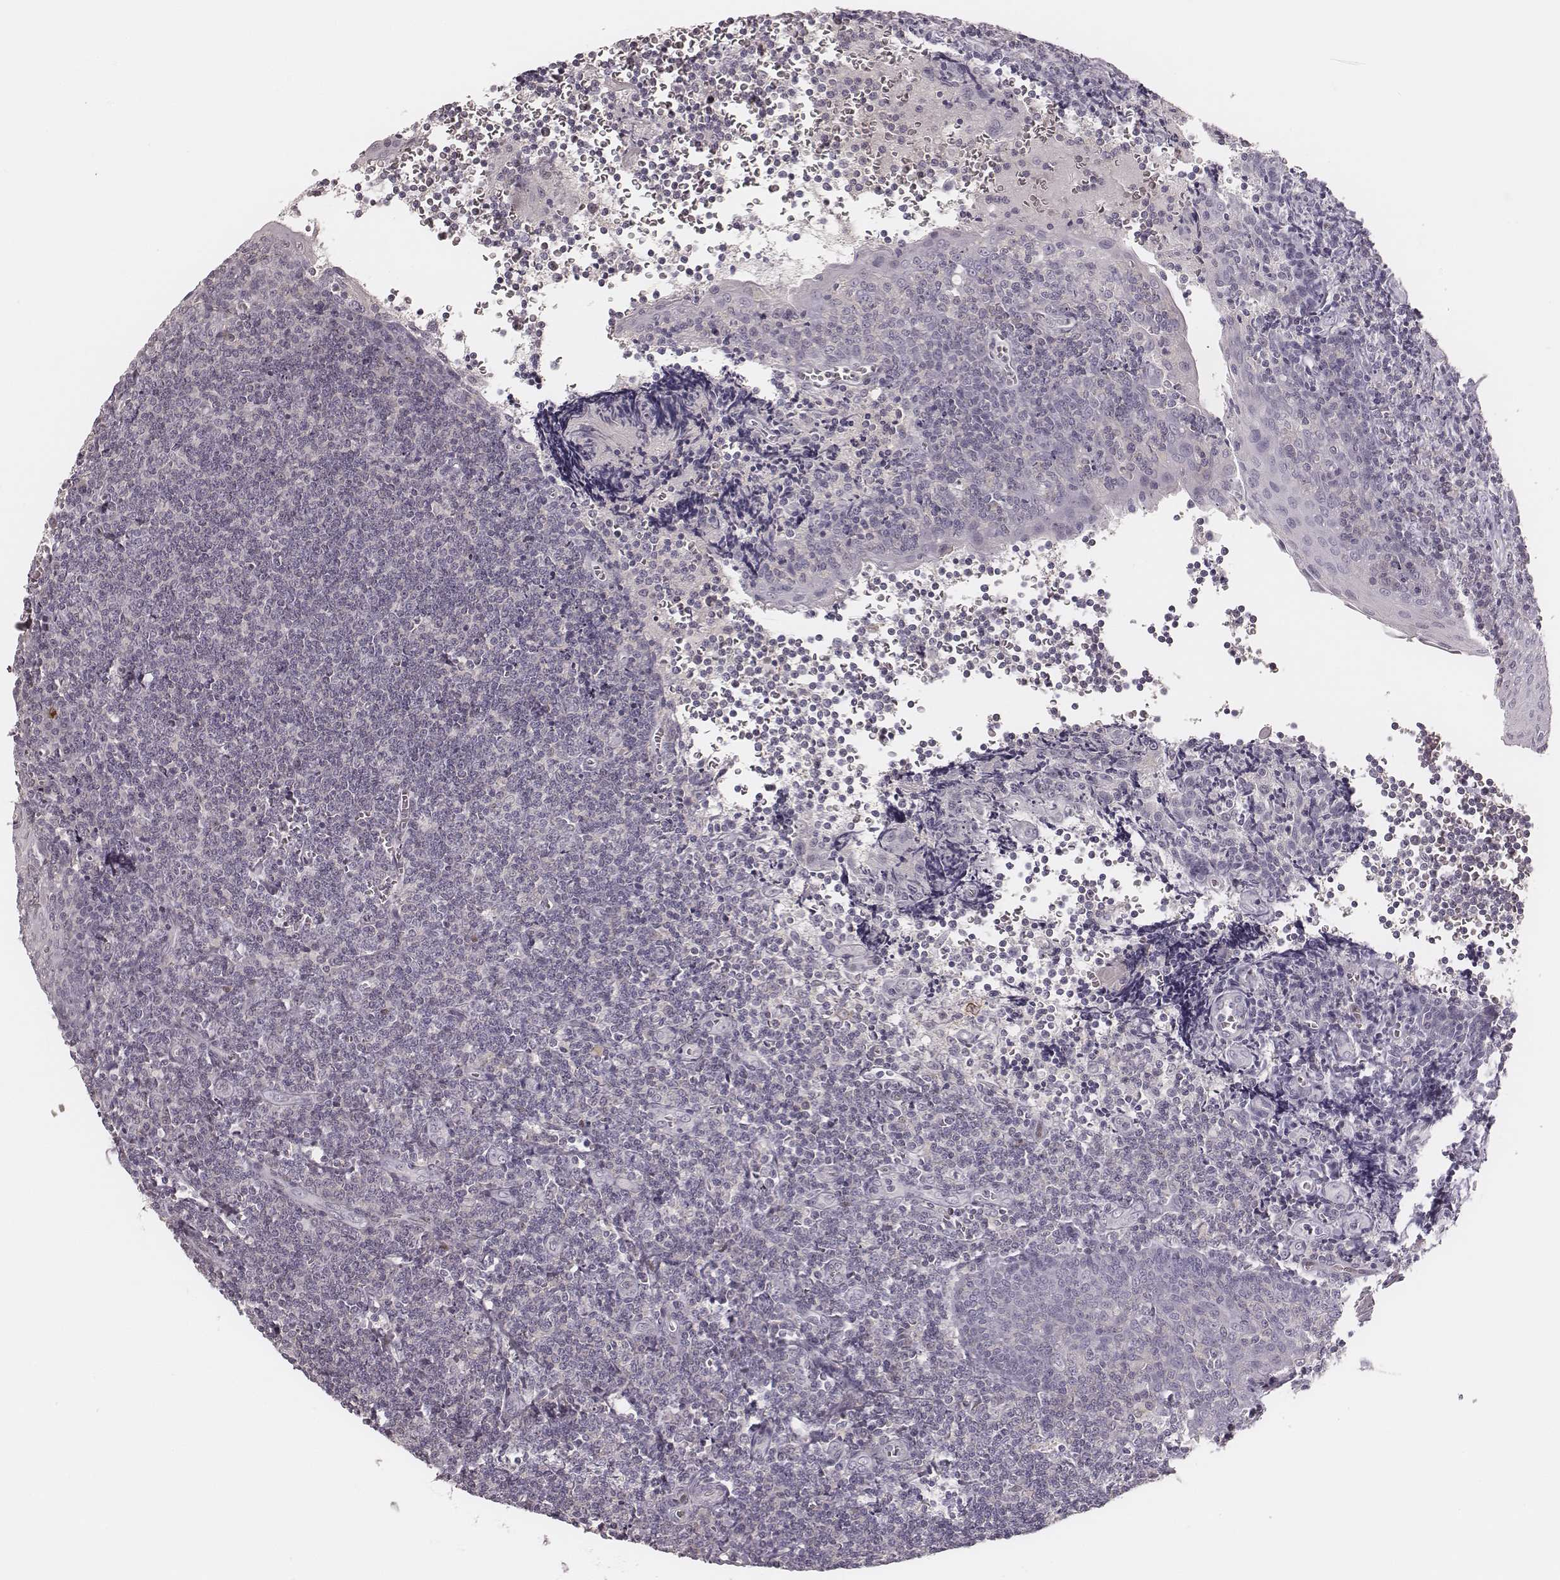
{"staining": {"intensity": "negative", "quantity": "none", "location": "none"}, "tissue": "tonsil", "cell_type": "Germinal center cells", "image_type": "normal", "snomed": [{"axis": "morphology", "description": "Normal tissue, NOS"}, {"axis": "morphology", "description": "Inflammation, NOS"}, {"axis": "topography", "description": "Tonsil"}], "caption": "Immunohistochemical staining of unremarkable tonsil reveals no significant positivity in germinal center cells.", "gene": "MSX1", "patient": {"sex": "female", "age": 31}}